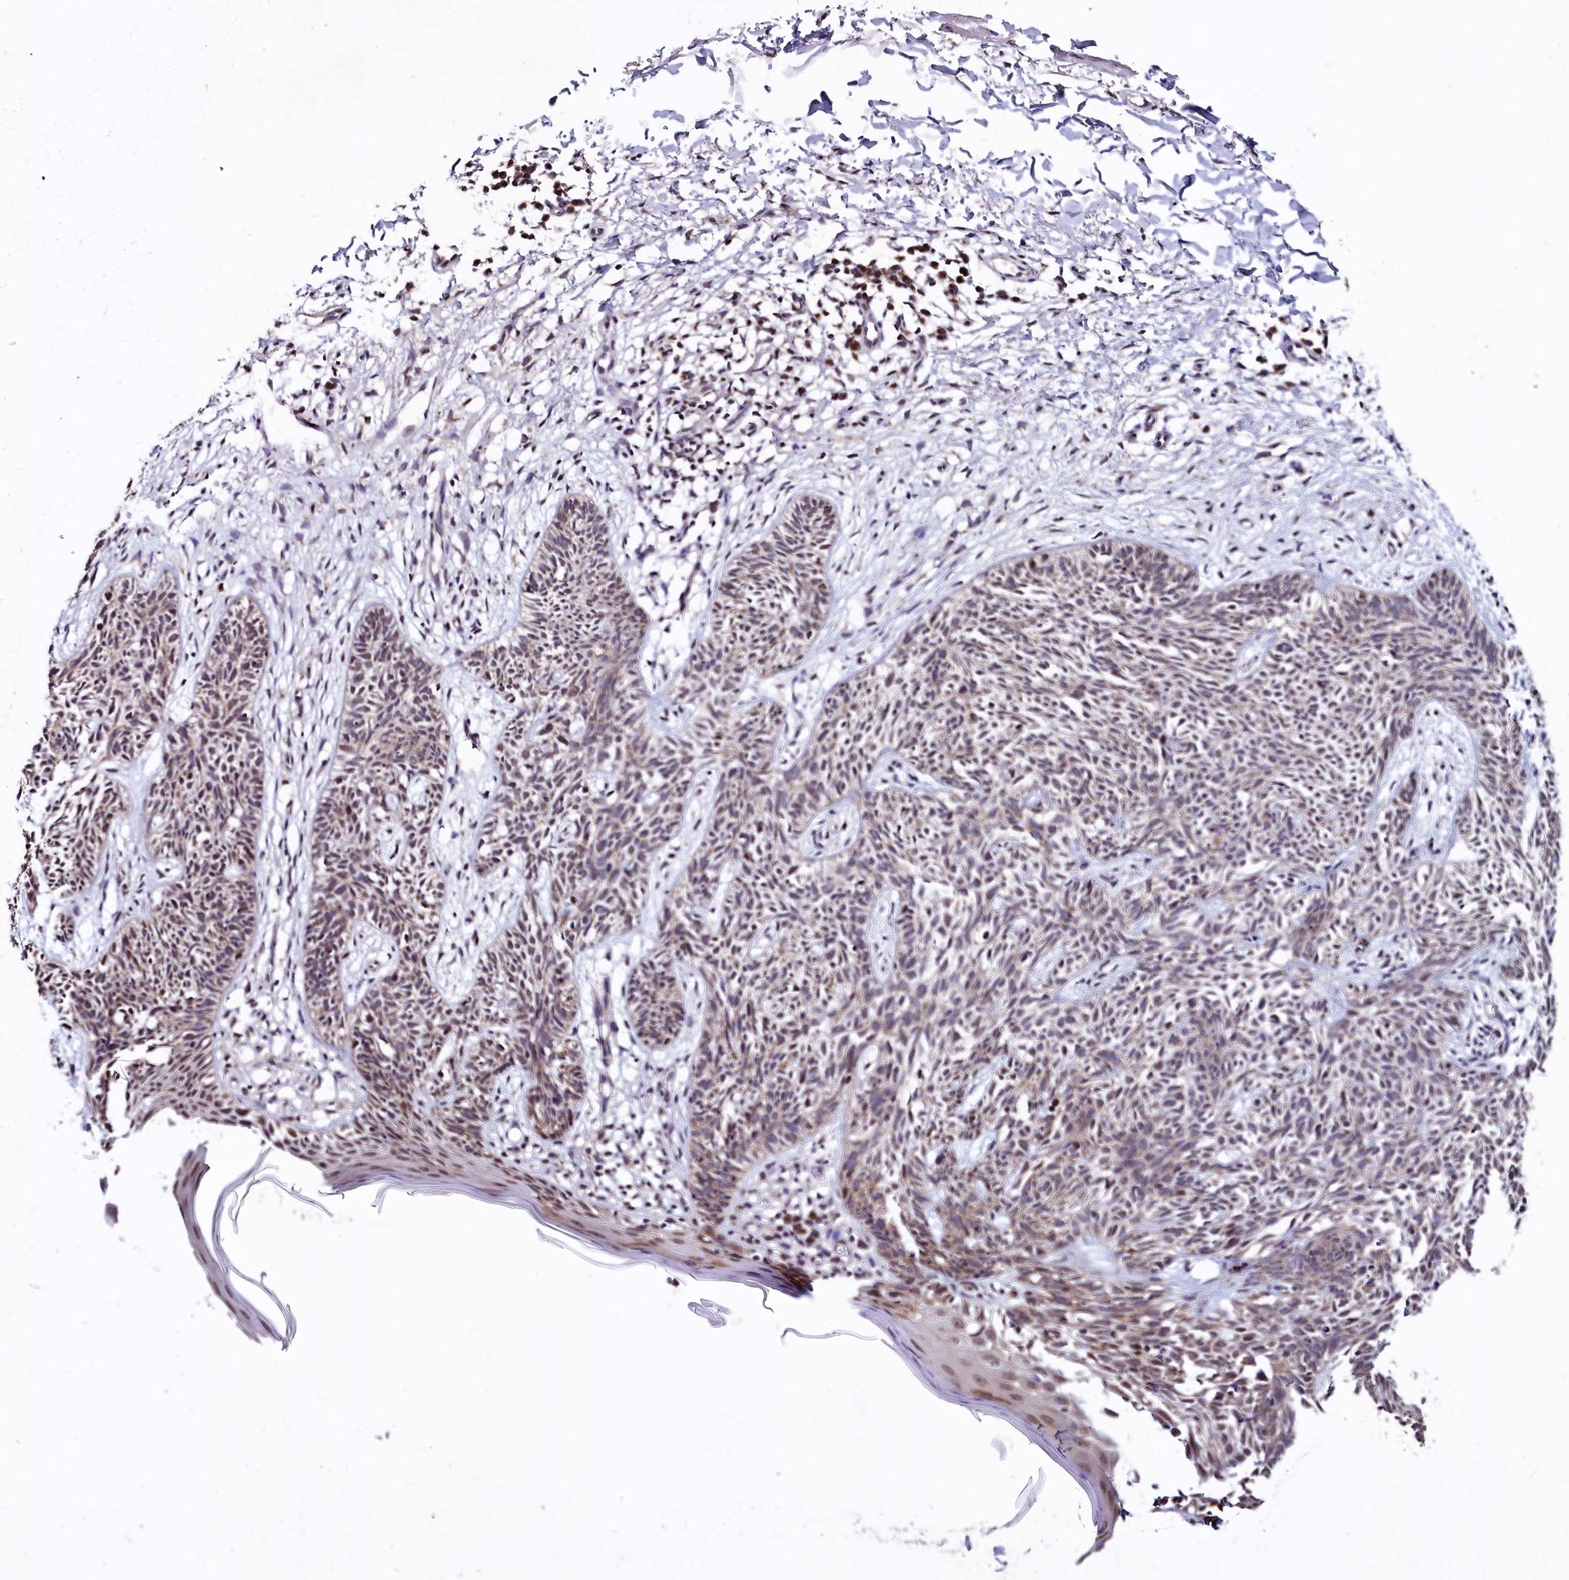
{"staining": {"intensity": "weak", "quantity": "25%-75%", "location": "cytoplasmic/membranous"}, "tissue": "skin cancer", "cell_type": "Tumor cells", "image_type": "cancer", "snomed": [{"axis": "morphology", "description": "Basal cell carcinoma"}, {"axis": "topography", "description": "Skin"}], "caption": "Weak cytoplasmic/membranous protein positivity is identified in about 25%-75% of tumor cells in basal cell carcinoma (skin). (Stains: DAB in brown, nuclei in blue, Microscopy: brightfield microscopy at high magnification).", "gene": "SEC24C", "patient": {"sex": "female", "age": 66}}